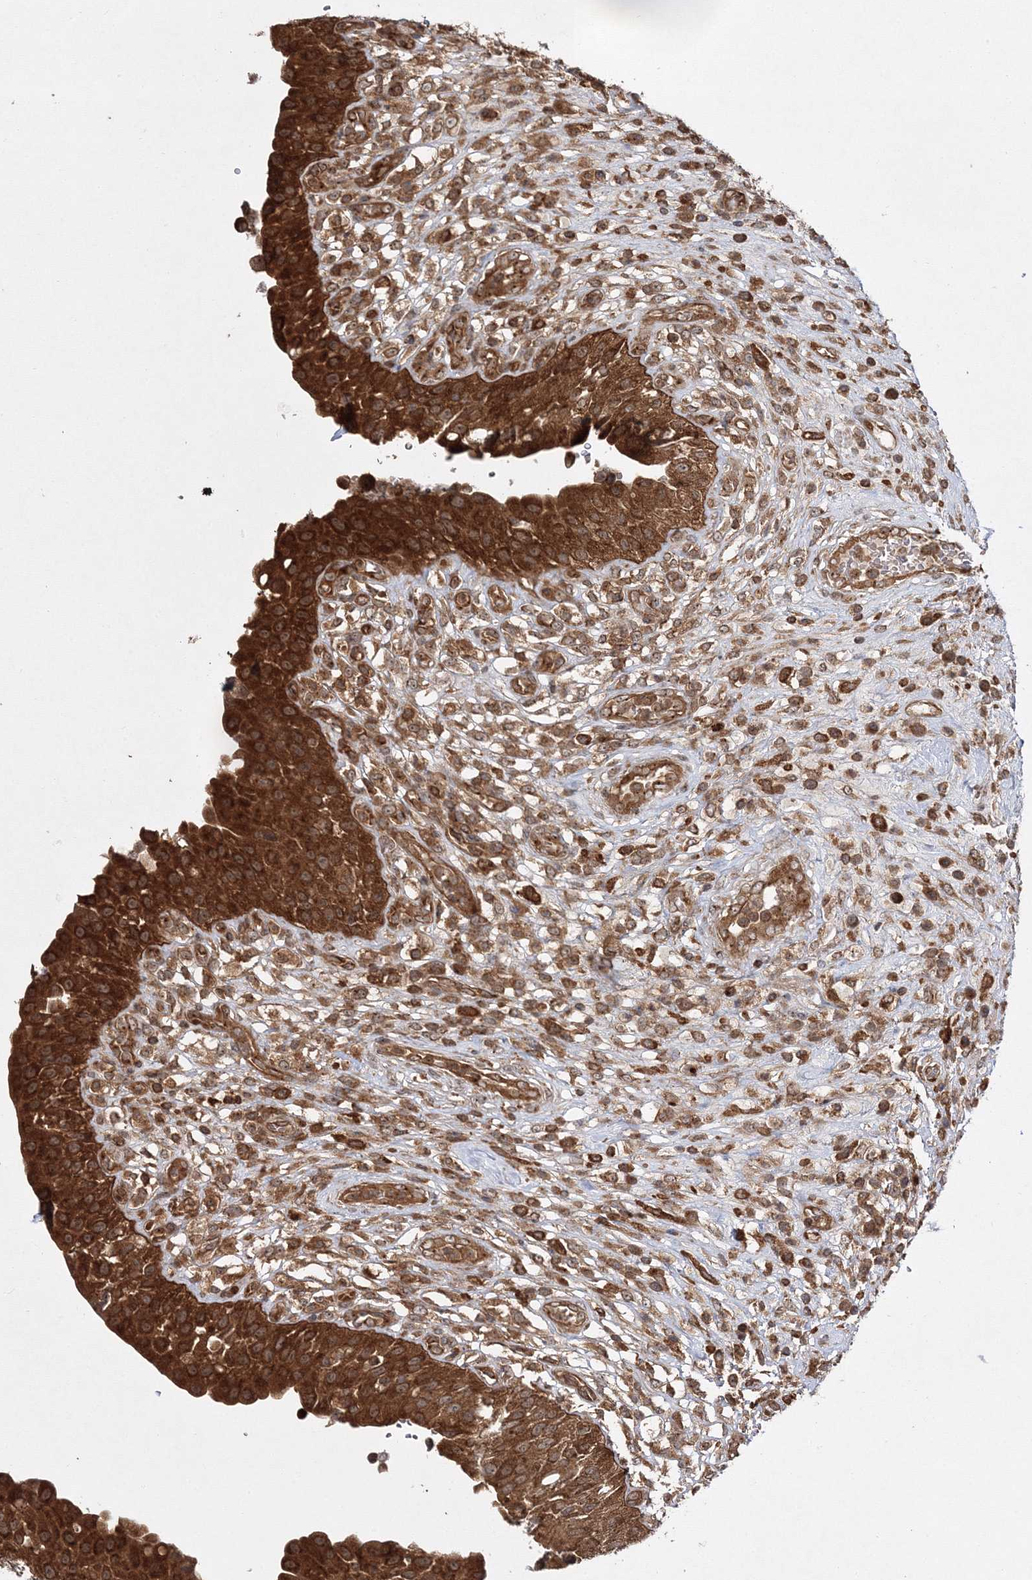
{"staining": {"intensity": "strong", "quantity": ">75%", "location": "cytoplasmic/membranous"}, "tissue": "urinary bladder", "cell_type": "Urothelial cells", "image_type": "normal", "snomed": [{"axis": "morphology", "description": "Normal tissue, NOS"}, {"axis": "topography", "description": "Urinary bladder"}], "caption": "This histopathology image exhibits immunohistochemistry staining of normal urinary bladder, with high strong cytoplasmic/membranous staining in about >75% of urothelial cells.", "gene": "WDR37", "patient": {"sex": "female", "age": 62}}